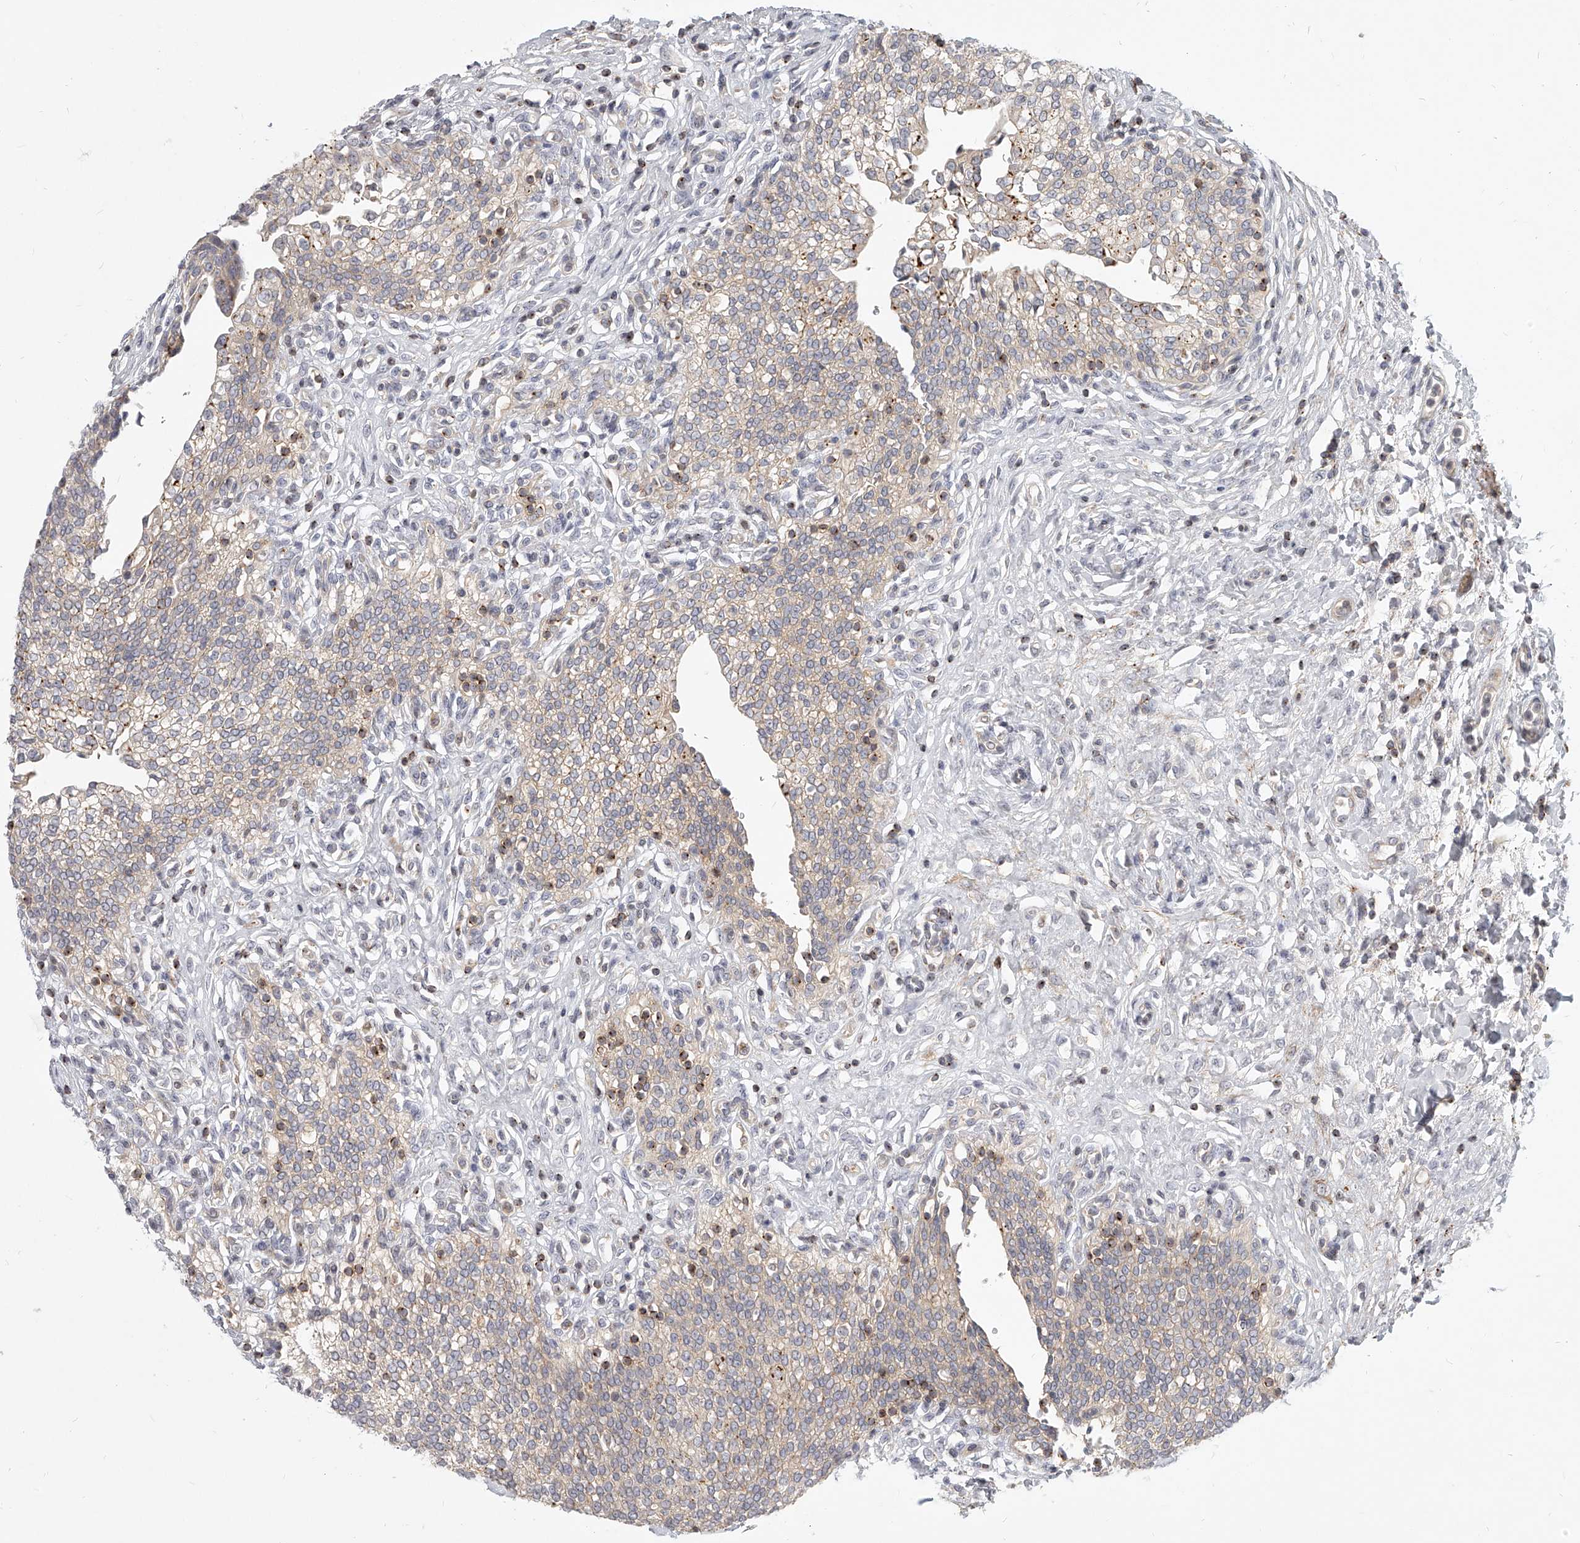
{"staining": {"intensity": "moderate", "quantity": "25%-75%", "location": "cytoplasmic/membranous"}, "tissue": "urinary bladder", "cell_type": "Urothelial cells", "image_type": "normal", "snomed": [{"axis": "morphology", "description": "Urothelial carcinoma, High grade"}, {"axis": "topography", "description": "Urinary bladder"}], "caption": "Immunohistochemistry (IHC) of benign urinary bladder shows medium levels of moderate cytoplasmic/membranous staining in about 25%-75% of urothelial cells.", "gene": "SLC37A1", "patient": {"sex": "male", "age": 46}}